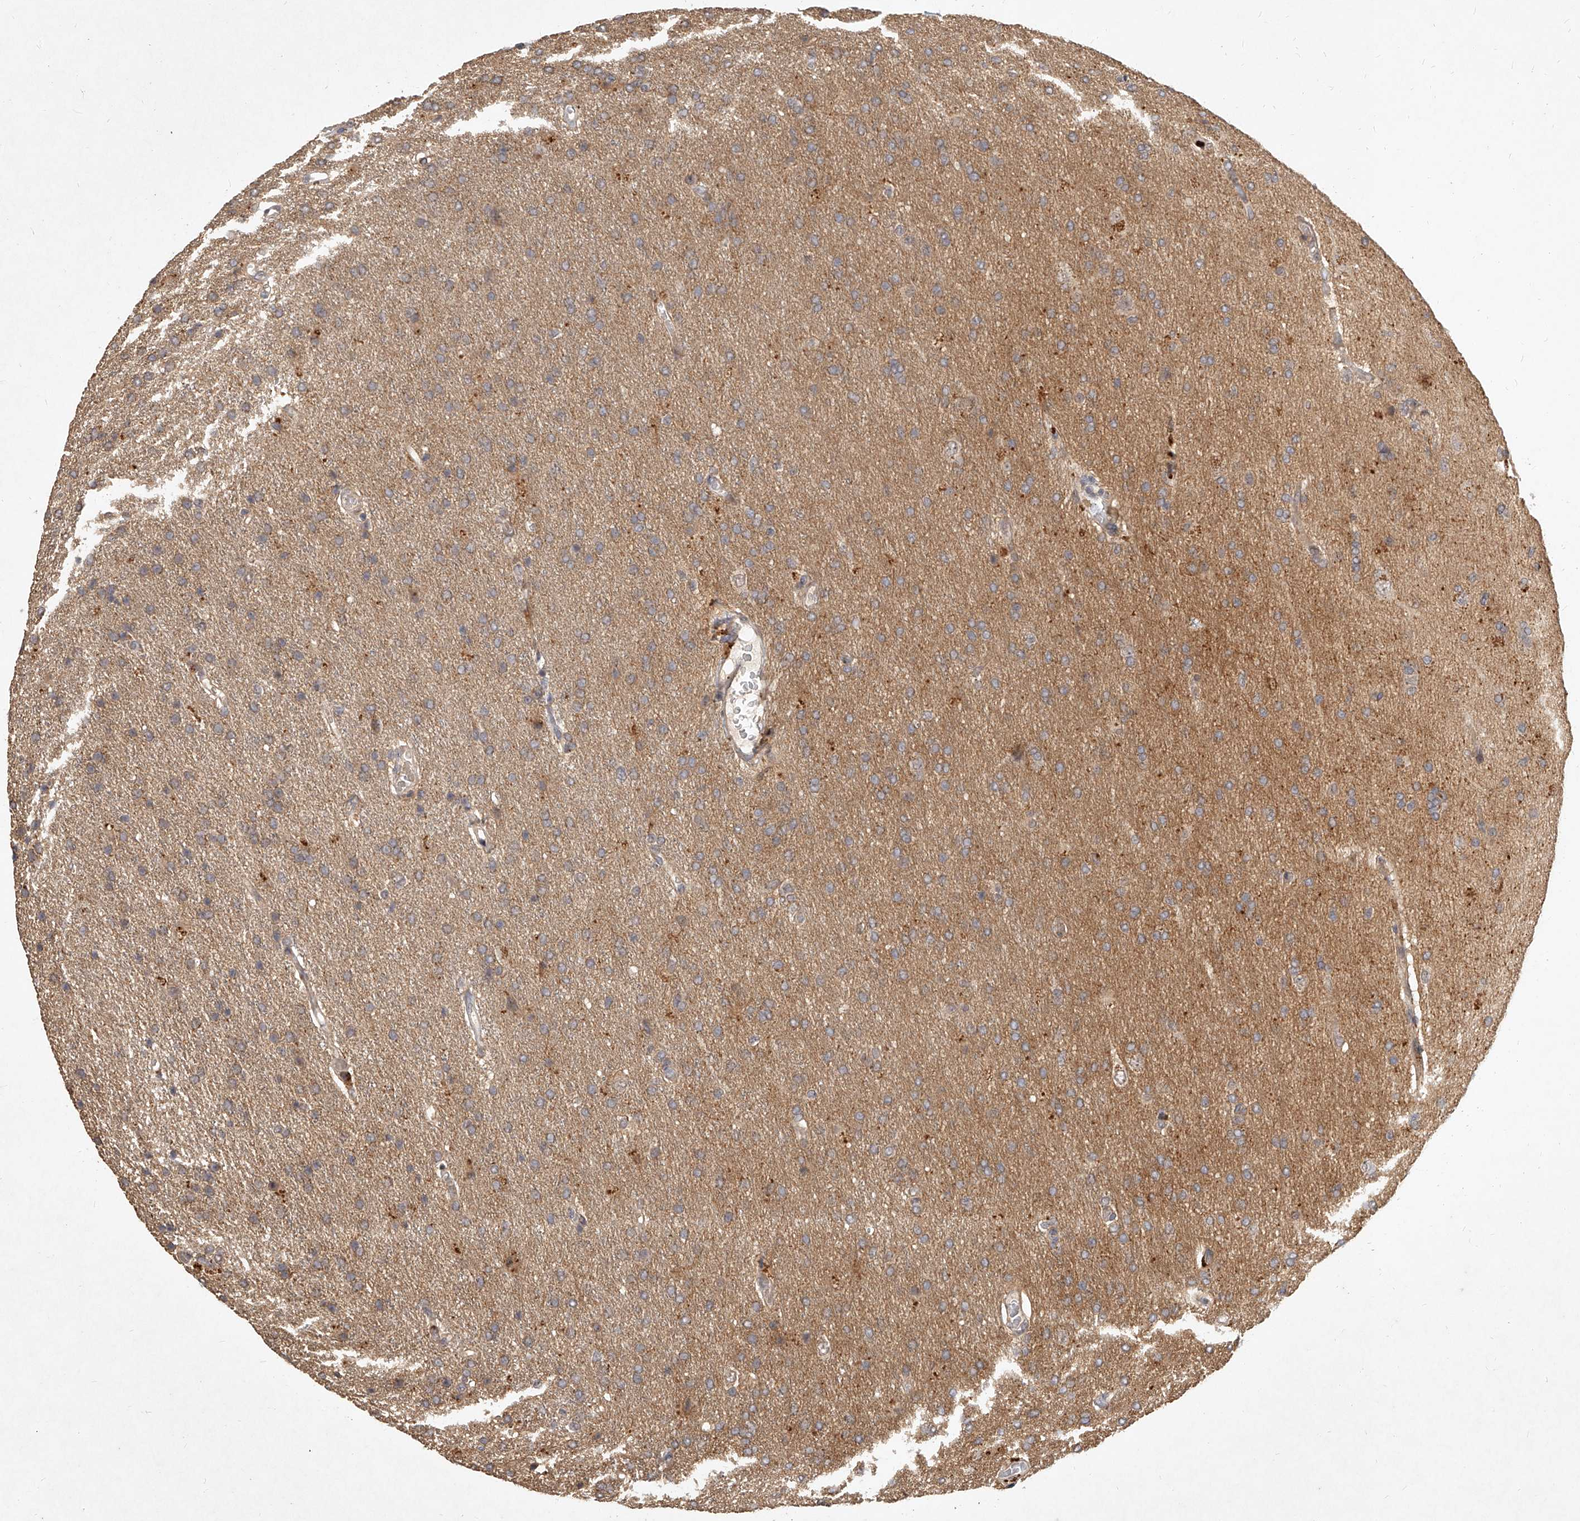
{"staining": {"intensity": "weak", "quantity": "25%-75%", "location": "cytoplasmic/membranous"}, "tissue": "glioma", "cell_type": "Tumor cells", "image_type": "cancer", "snomed": [{"axis": "morphology", "description": "Glioma, malignant, High grade"}, {"axis": "topography", "description": "Brain"}], "caption": "Brown immunohistochemical staining in human glioma displays weak cytoplasmic/membranous staining in about 25%-75% of tumor cells. (brown staining indicates protein expression, while blue staining denotes nuclei).", "gene": "SLC37A1", "patient": {"sex": "male", "age": 72}}